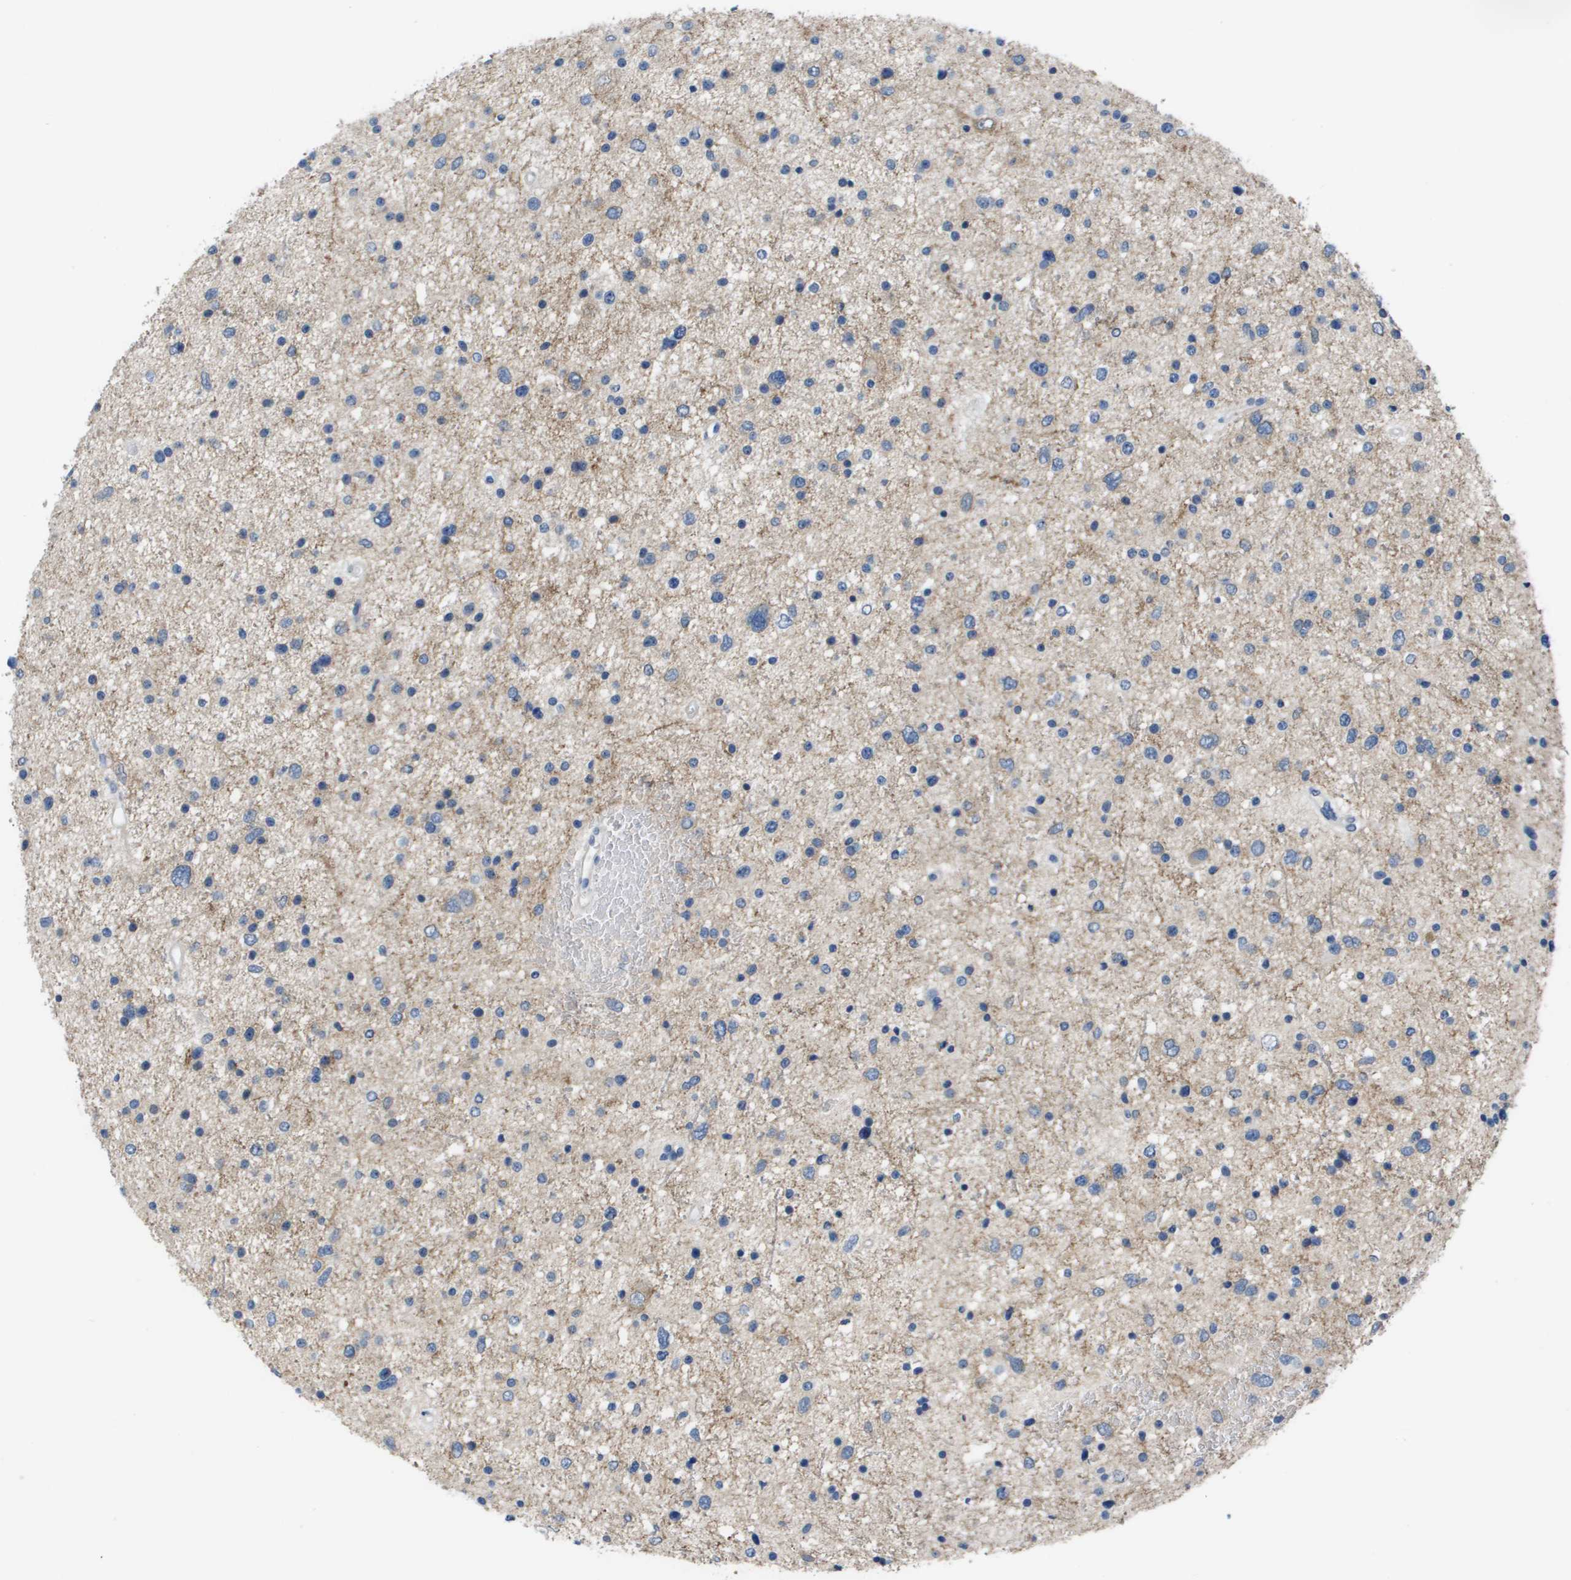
{"staining": {"intensity": "negative", "quantity": "none", "location": "none"}, "tissue": "glioma", "cell_type": "Tumor cells", "image_type": "cancer", "snomed": [{"axis": "morphology", "description": "Glioma, malignant, Low grade"}, {"axis": "topography", "description": "Brain"}], "caption": "High magnification brightfield microscopy of malignant glioma (low-grade) stained with DAB (3,3'-diaminobenzidine) (brown) and counterstained with hematoxylin (blue): tumor cells show no significant expression. Brightfield microscopy of IHC stained with DAB (3,3'-diaminobenzidine) (brown) and hematoxylin (blue), captured at high magnification.", "gene": "NCS1", "patient": {"sex": "female", "age": 37}}